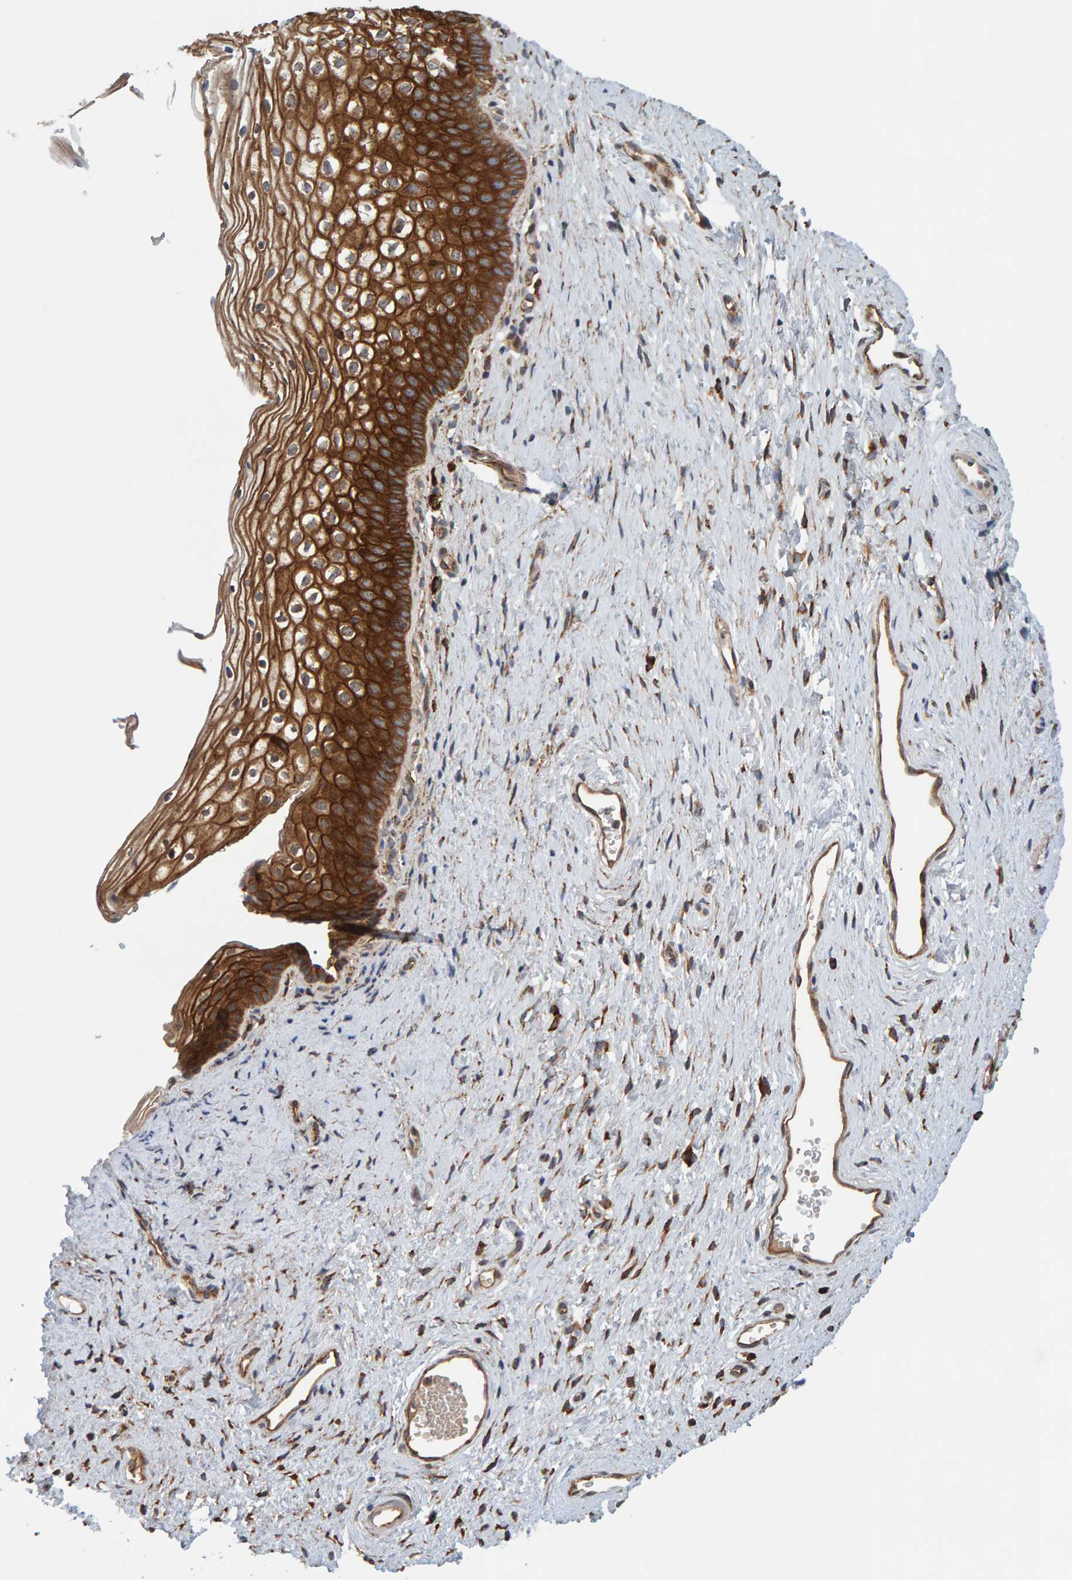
{"staining": {"intensity": "strong", "quantity": ">75%", "location": "cytoplasmic/membranous"}, "tissue": "cervix", "cell_type": "Glandular cells", "image_type": "normal", "snomed": [{"axis": "morphology", "description": "Normal tissue, NOS"}, {"axis": "topography", "description": "Cervix"}], "caption": "Immunohistochemistry (DAB (3,3'-diaminobenzidine)) staining of unremarkable human cervix demonstrates strong cytoplasmic/membranous protein staining in about >75% of glandular cells. The staining is performed using DAB brown chromogen to label protein expression. The nuclei are counter-stained blue using hematoxylin.", "gene": "BAIAP2", "patient": {"sex": "female", "age": 27}}